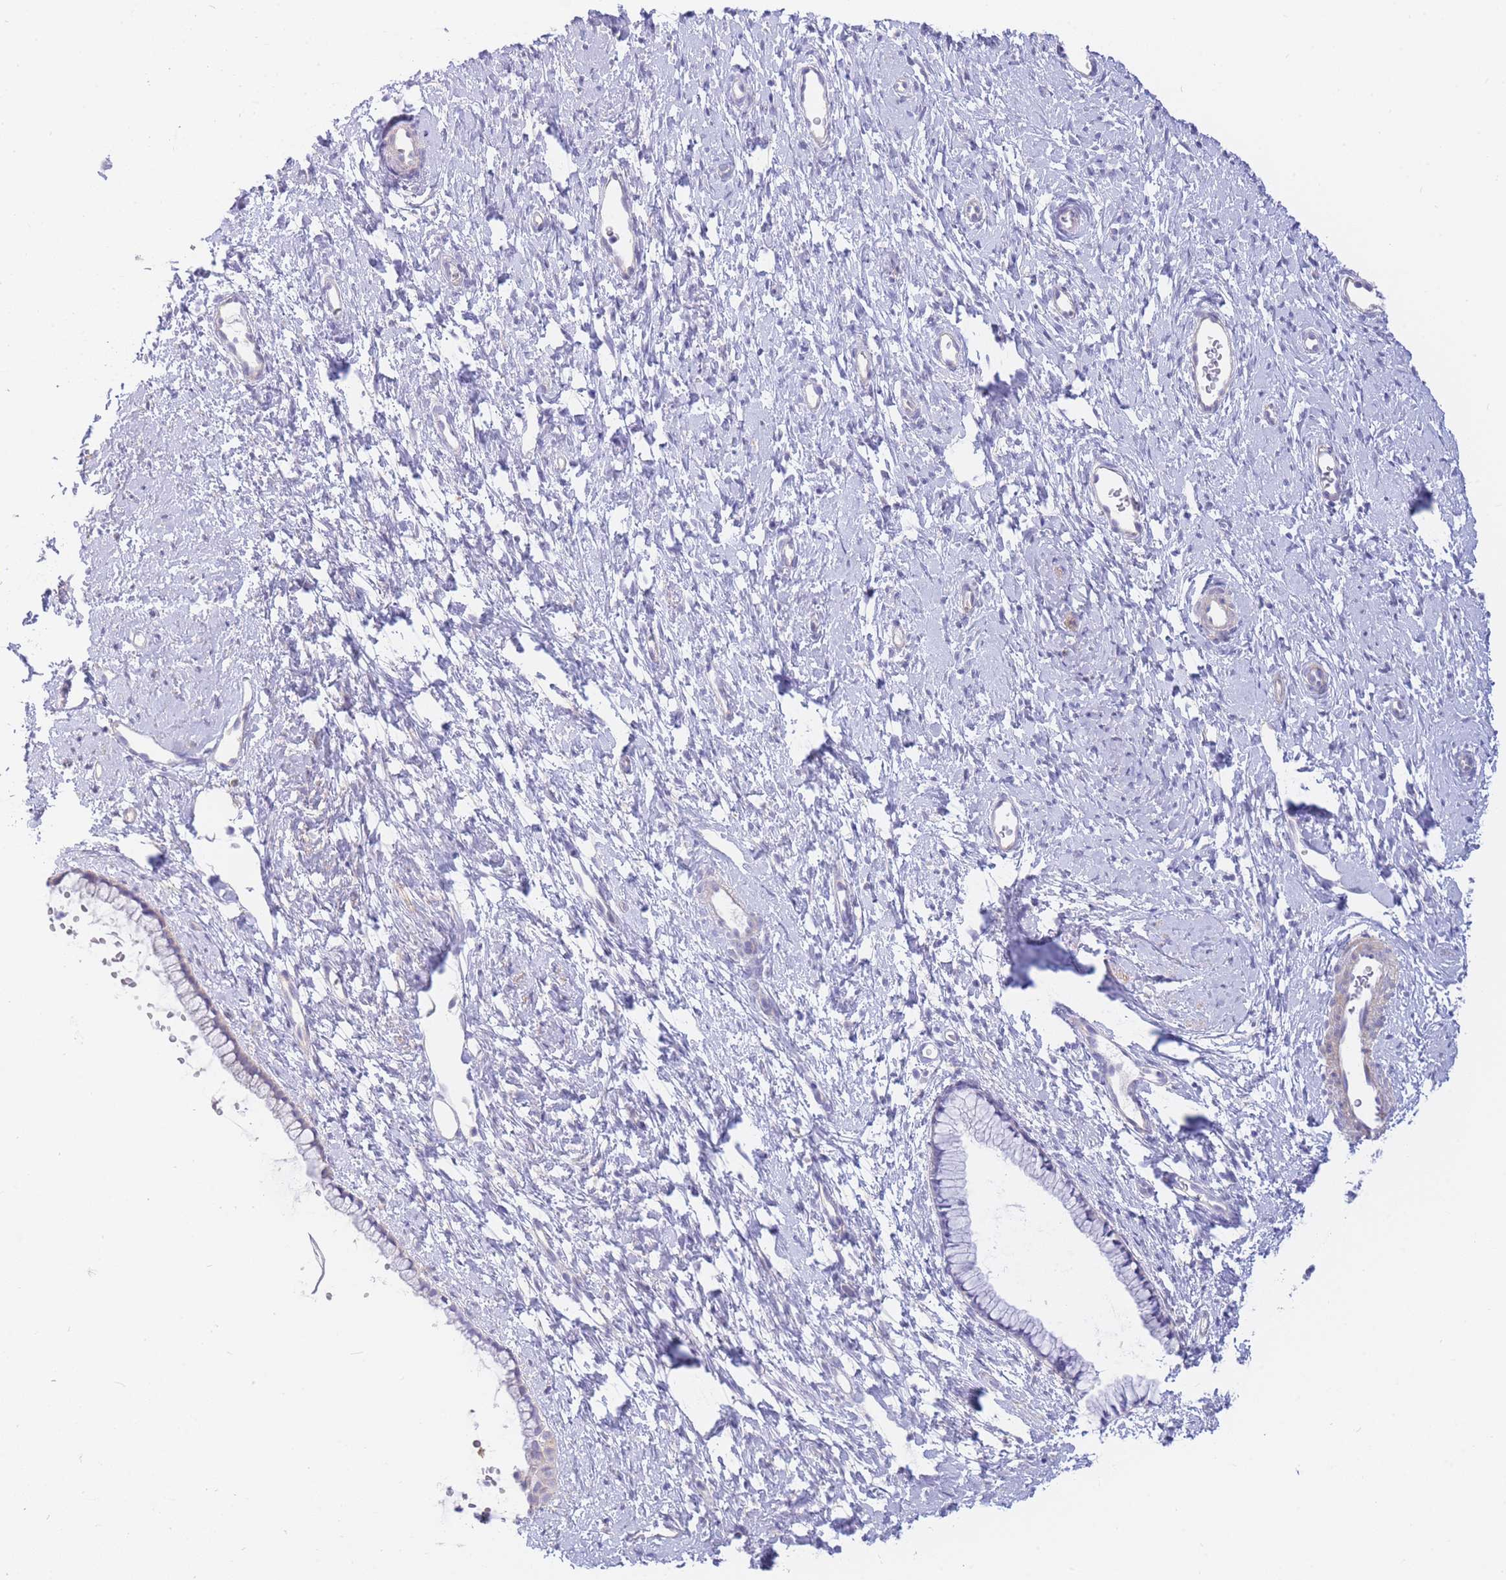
{"staining": {"intensity": "weak", "quantity": "<25%", "location": "cytoplasmic/membranous"}, "tissue": "cervix", "cell_type": "Glandular cells", "image_type": "normal", "snomed": [{"axis": "morphology", "description": "Normal tissue, NOS"}, {"axis": "topography", "description": "Cervix"}], "caption": "High magnification brightfield microscopy of normal cervix stained with DAB (3,3'-diaminobenzidine) (brown) and counterstained with hematoxylin (blue): glandular cells show no significant expression.", "gene": "SUGT1", "patient": {"sex": "female", "age": 57}}